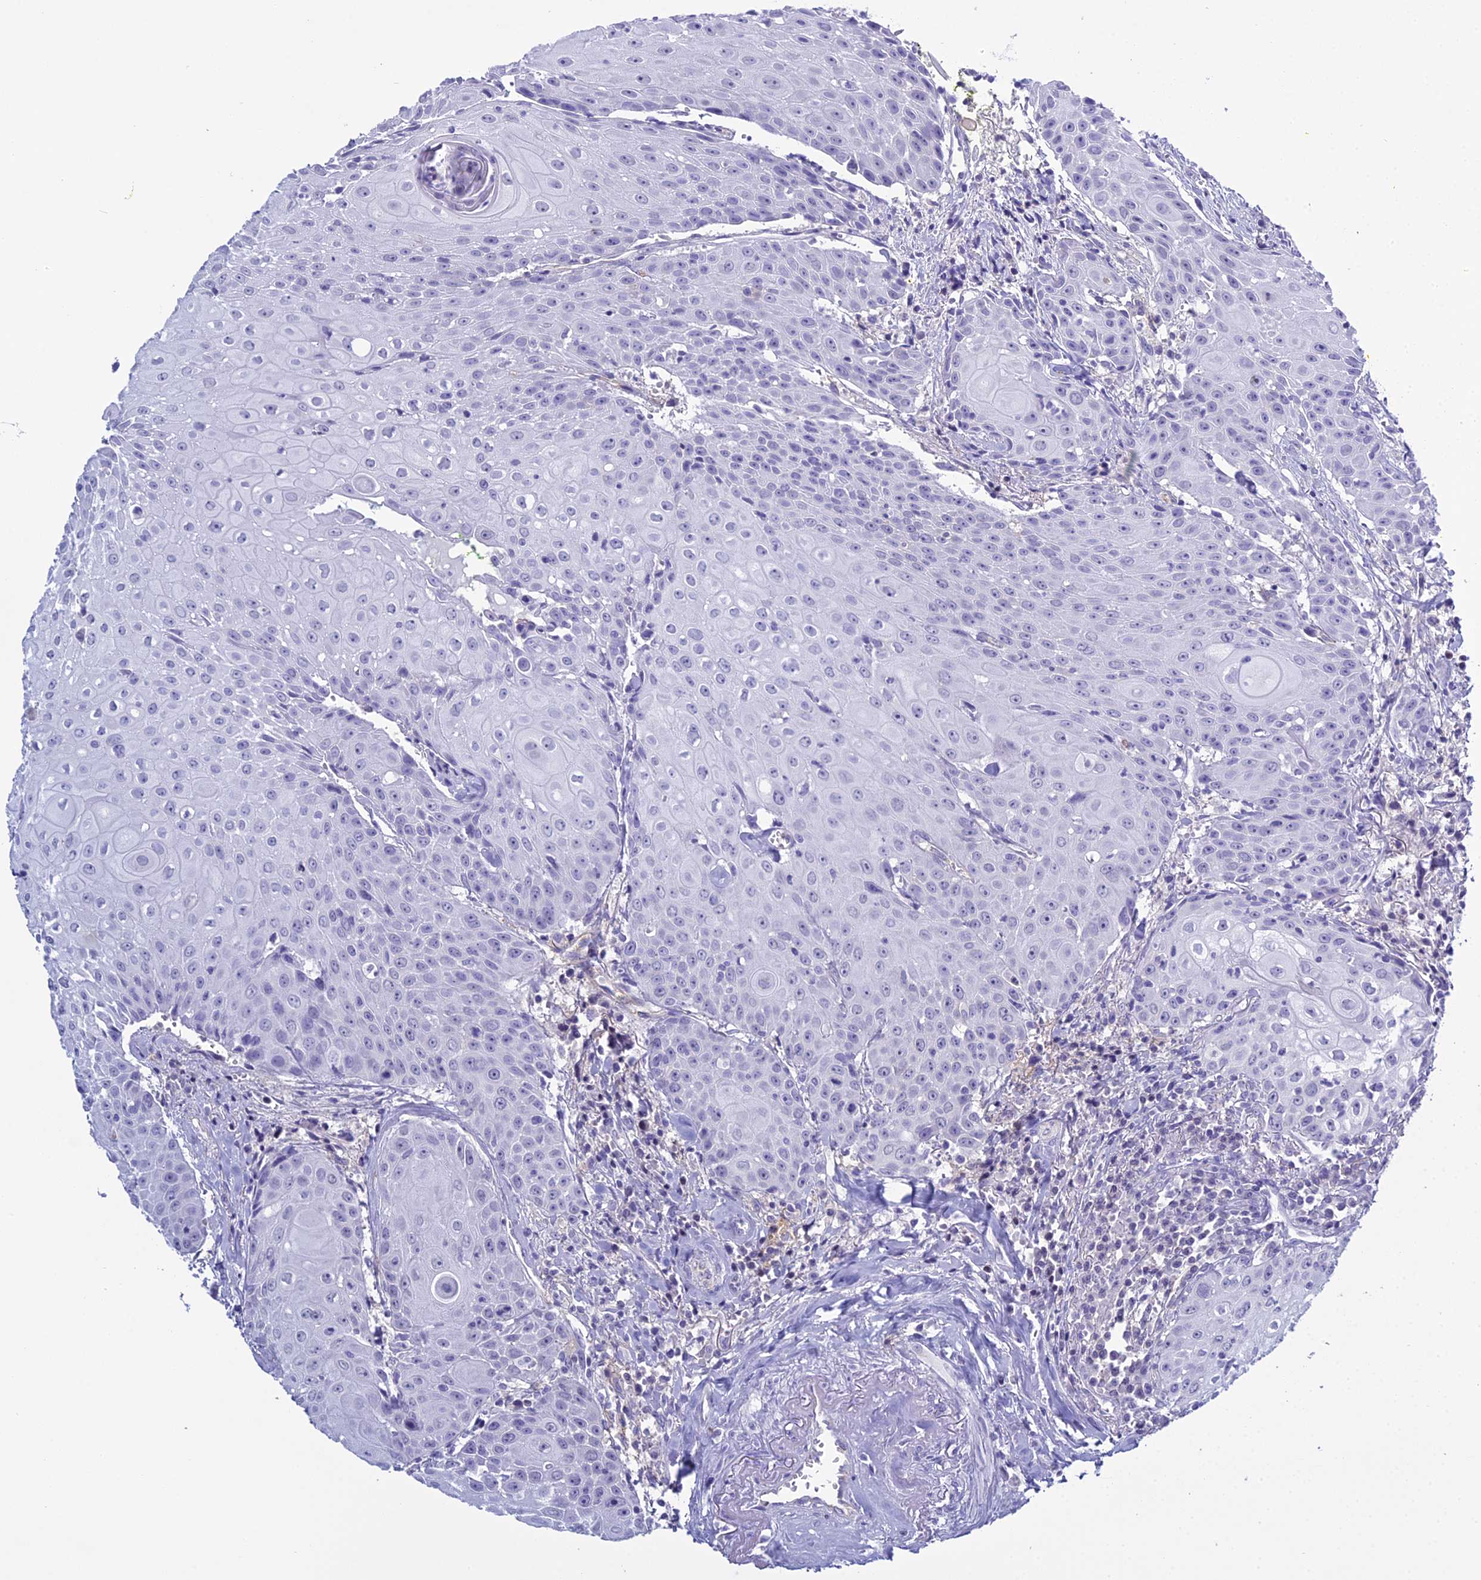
{"staining": {"intensity": "negative", "quantity": "none", "location": "none"}, "tissue": "head and neck cancer", "cell_type": "Tumor cells", "image_type": "cancer", "snomed": [{"axis": "morphology", "description": "Squamous cell carcinoma, NOS"}, {"axis": "topography", "description": "Oral tissue"}, {"axis": "topography", "description": "Head-Neck"}], "caption": "Immunohistochemistry (IHC) micrograph of neoplastic tissue: head and neck cancer (squamous cell carcinoma) stained with DAB demonstrates no significant protein positivity in tumor cells.", "gene": "ACE", "patient": {"sex": "female", "age": 82}}